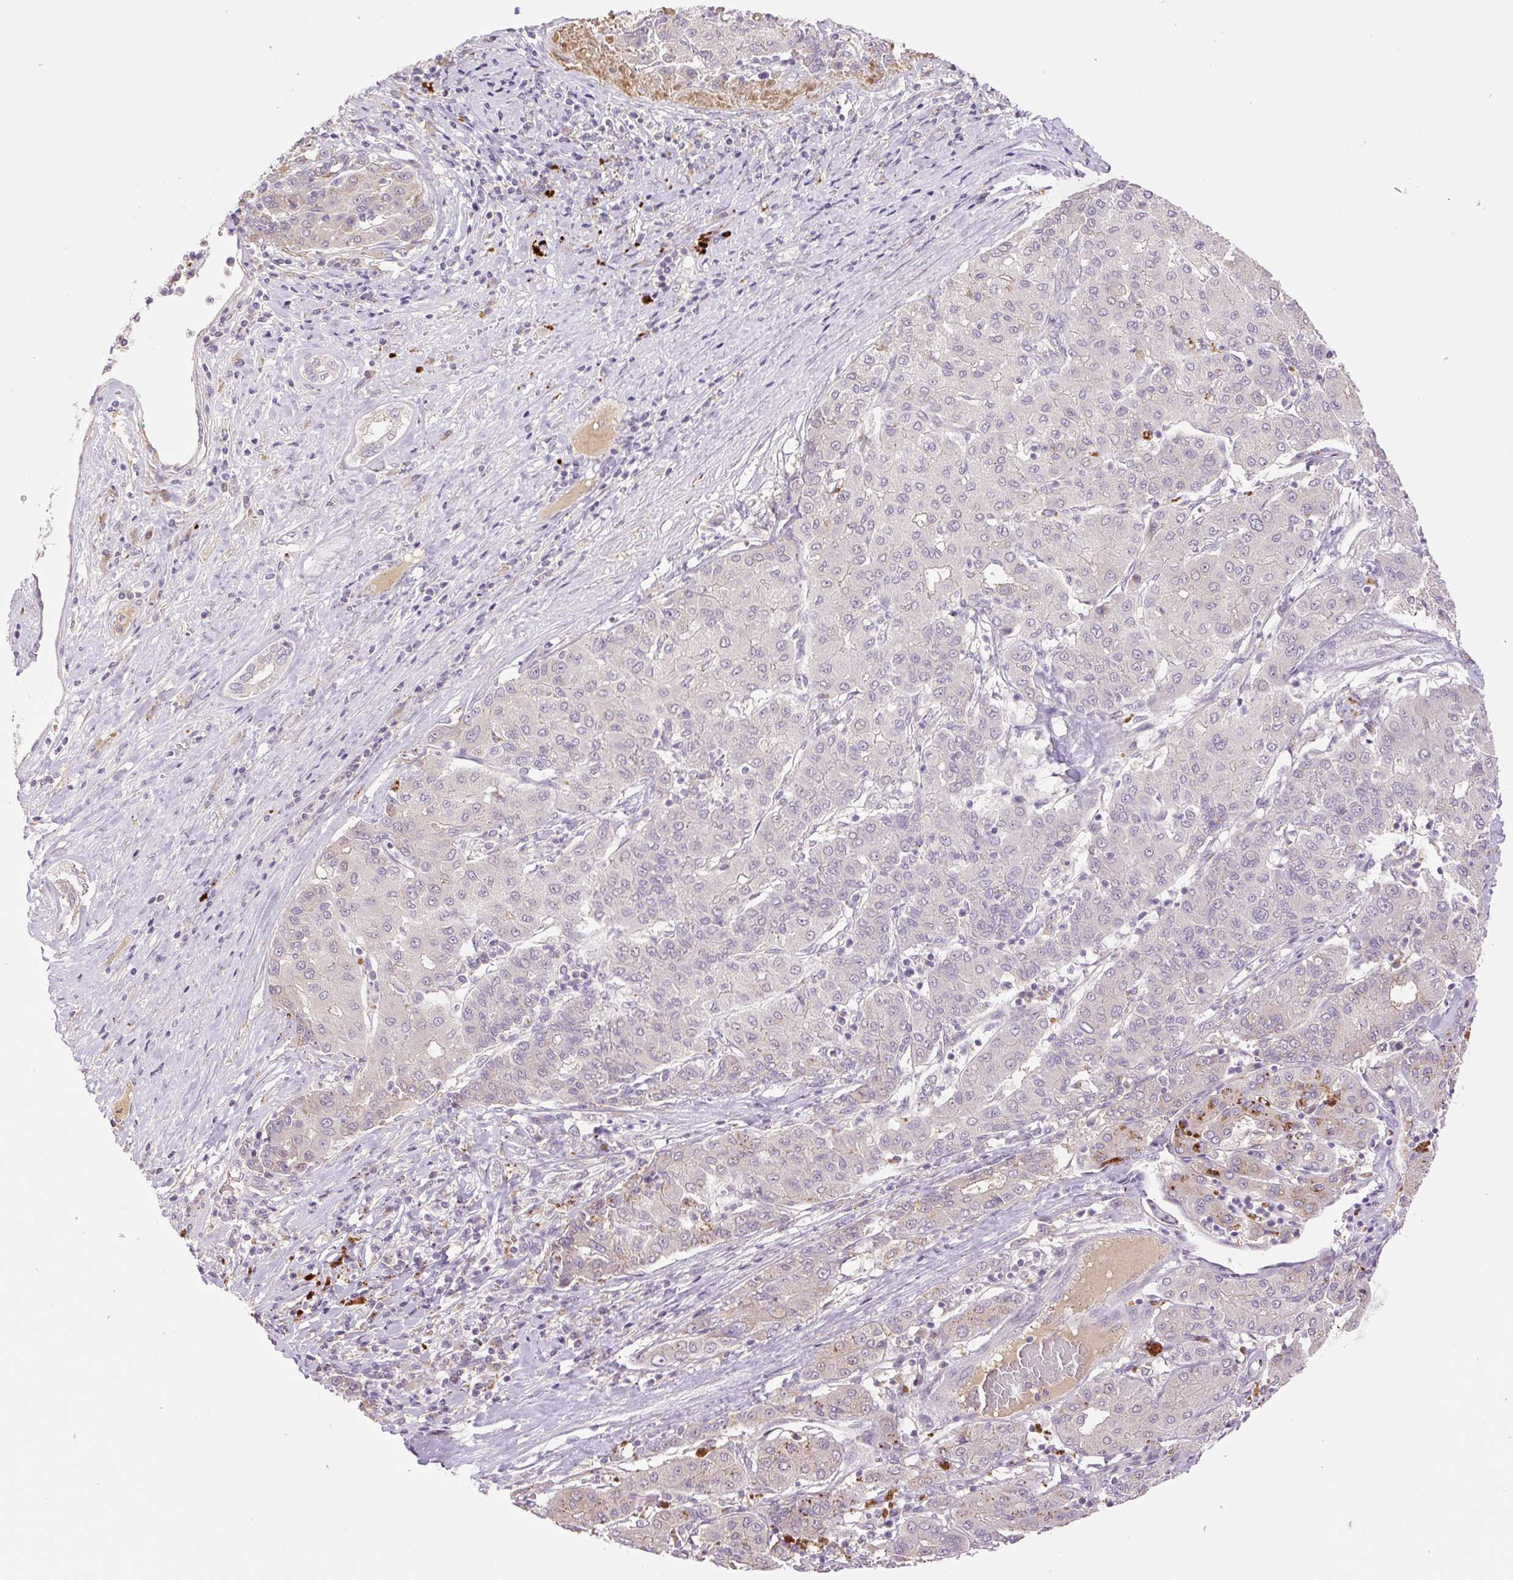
{"staining": {"intensity": "negative", "quantity": "none", "location": "none"}, "tissue": "liver cancer", "cell_type": "Tumor cells", "image_type": "cancer", "snomed": [{"axis": "morphology", "description": "Carcinoma, Hepatocellular, NOS"}, {"axis": "topography", "description": "Liver"}], "caption": "Immunohistochemistry histopathology image of liver hepatocellular carcinoma stained for a protein (brown), which exhibits no staining in tumor cells. (Brightfield microscopy of DAB (3,3'-diaminobenzidine) IHC at high magnification).", "gene": "HABP4", "patient": {"sex": "male", "age": 65}}